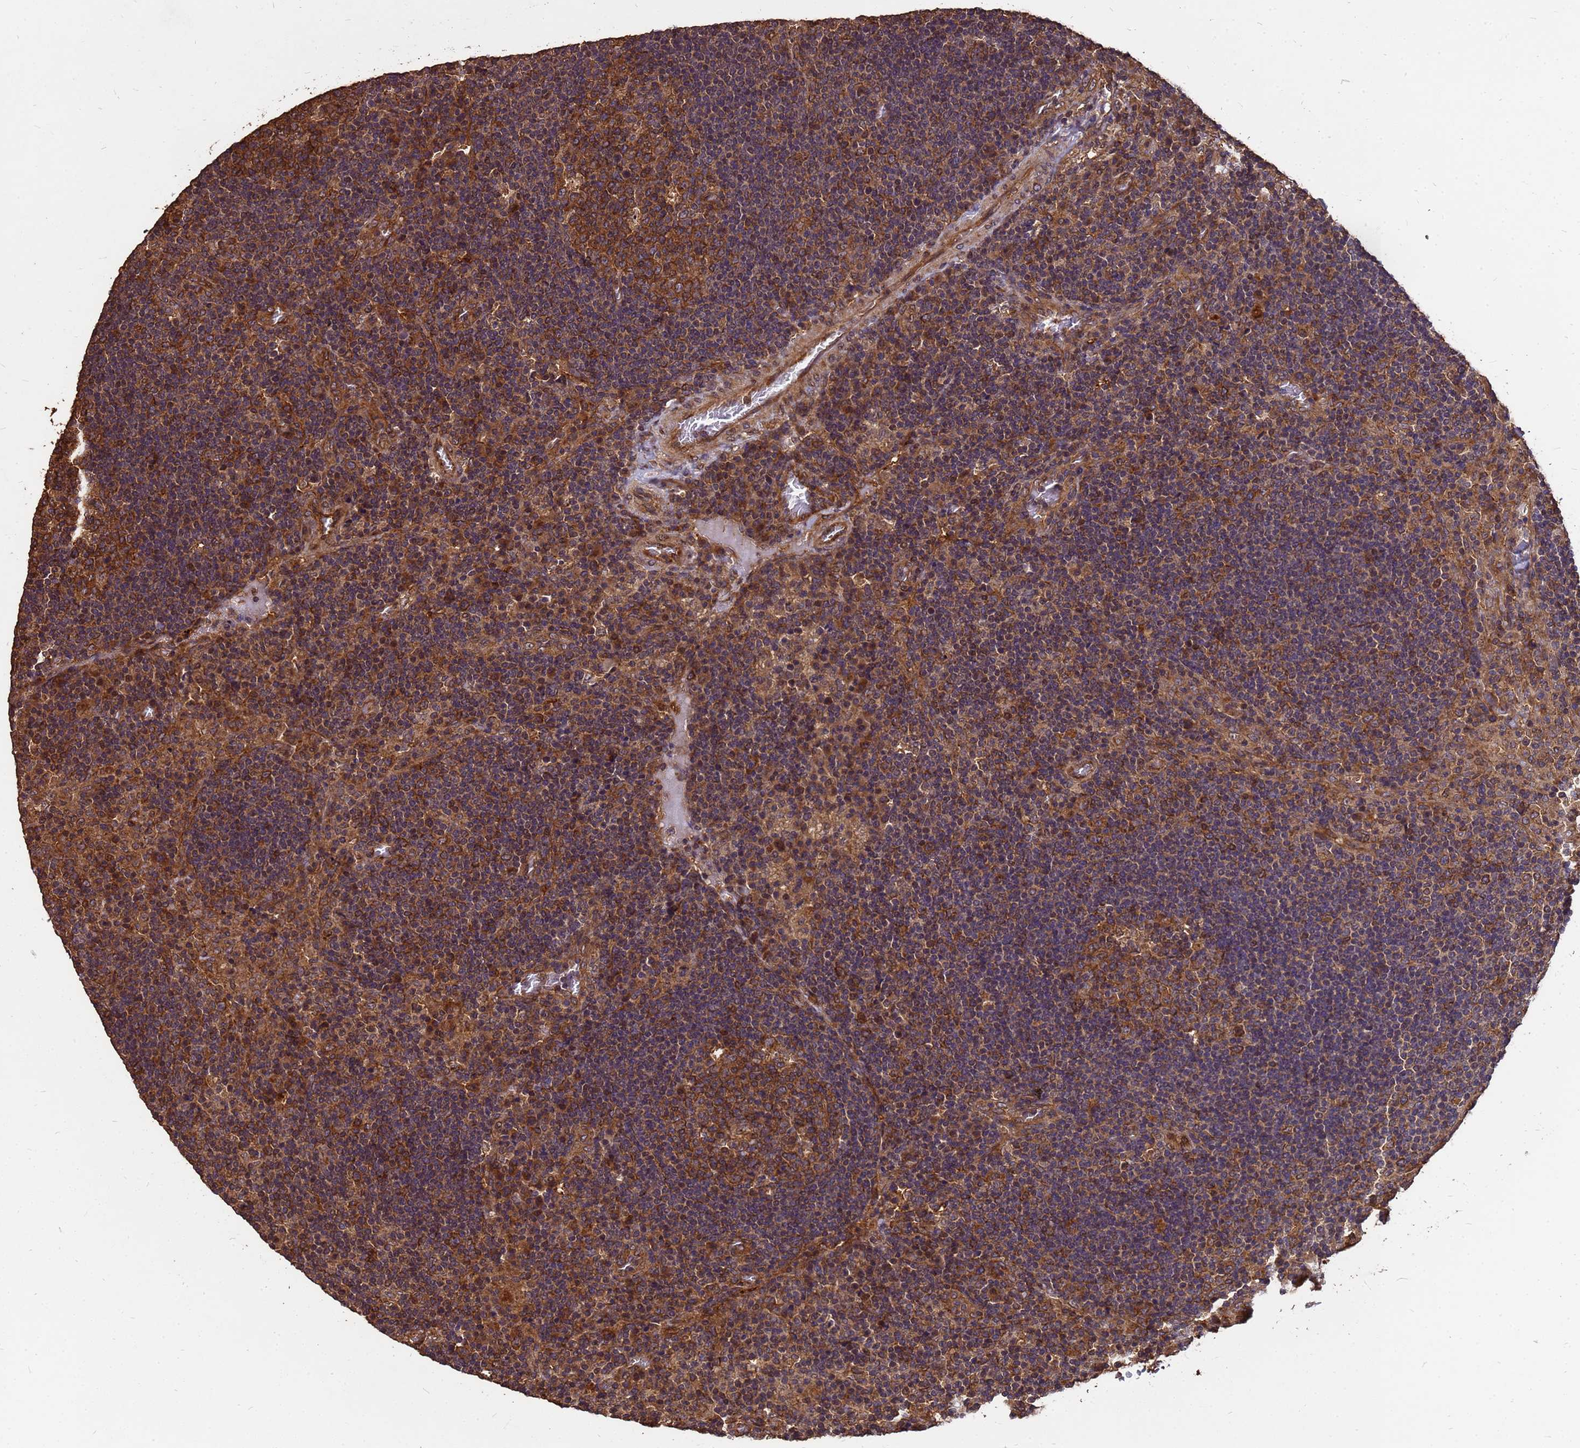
{"staining": {"intensity": "strong", "quantity": ">75%", "location": "cytoplasmic/membranous"}, "tissue": "lymph node", "cell_type": "Germinal center cells", "image_type": "normal", "snomed": [{"axis": "morphology", "description": "Normal tissue, NOS"}, {"axis": "topography", "description": "Lymph node"}], "caption": "Brown immunohistochemical staining in benign lymph node displays strong cytoplasmic/membranous positivity in about >75% of germinal center cells. (DAB IHC with brightfield microscopy, high magnification).", "gene": "ZNF618", "patient": {"sex": "male", "age": 58}}